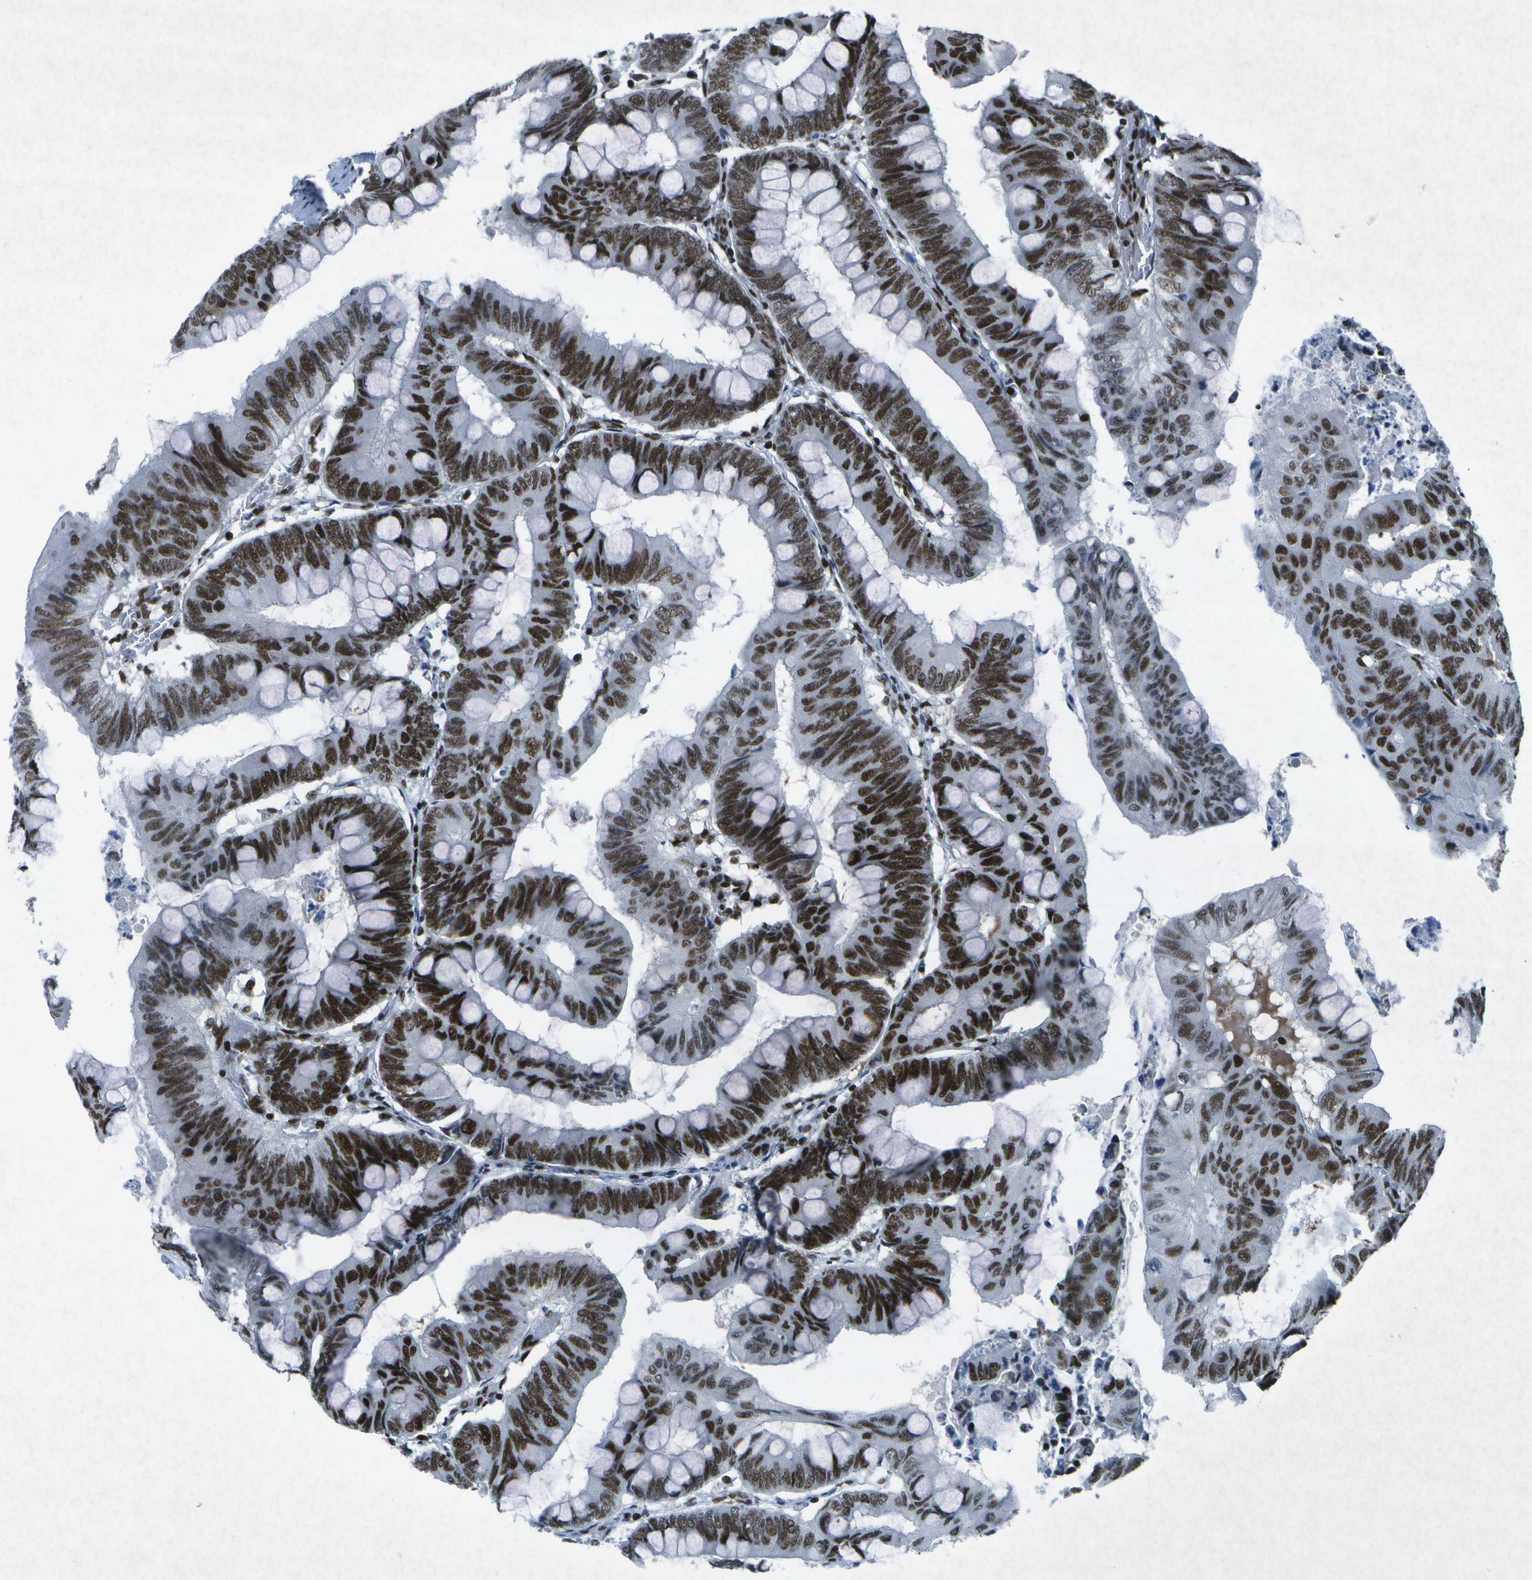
{"staining": {"intensity": "strong", "quantity": ">75%", "location": "nuclear"}, "tissue": "colorectal cancer", "cell_type": "Tumor cells", "image_type": "cancer", "snomed": [{"axis": "morphology", "description": "Normal tissue, NOS"}, {"axis": "morphology", "description": "Adenocarcinoma, NOS"}, {"axis": "topography", "description": "Rectum"}, {"axis": "topography", "description": "Peripheral nerve tissue"}], "caption": "This micrograph shows immunohistochemistry (IHC) staining of human colorectal adenocarcinoma, with high strong nuclear positivity in approximately >75% of tumor cells.", "gene": "MTA2", "patient": {"sex": "male", "age": 92}}